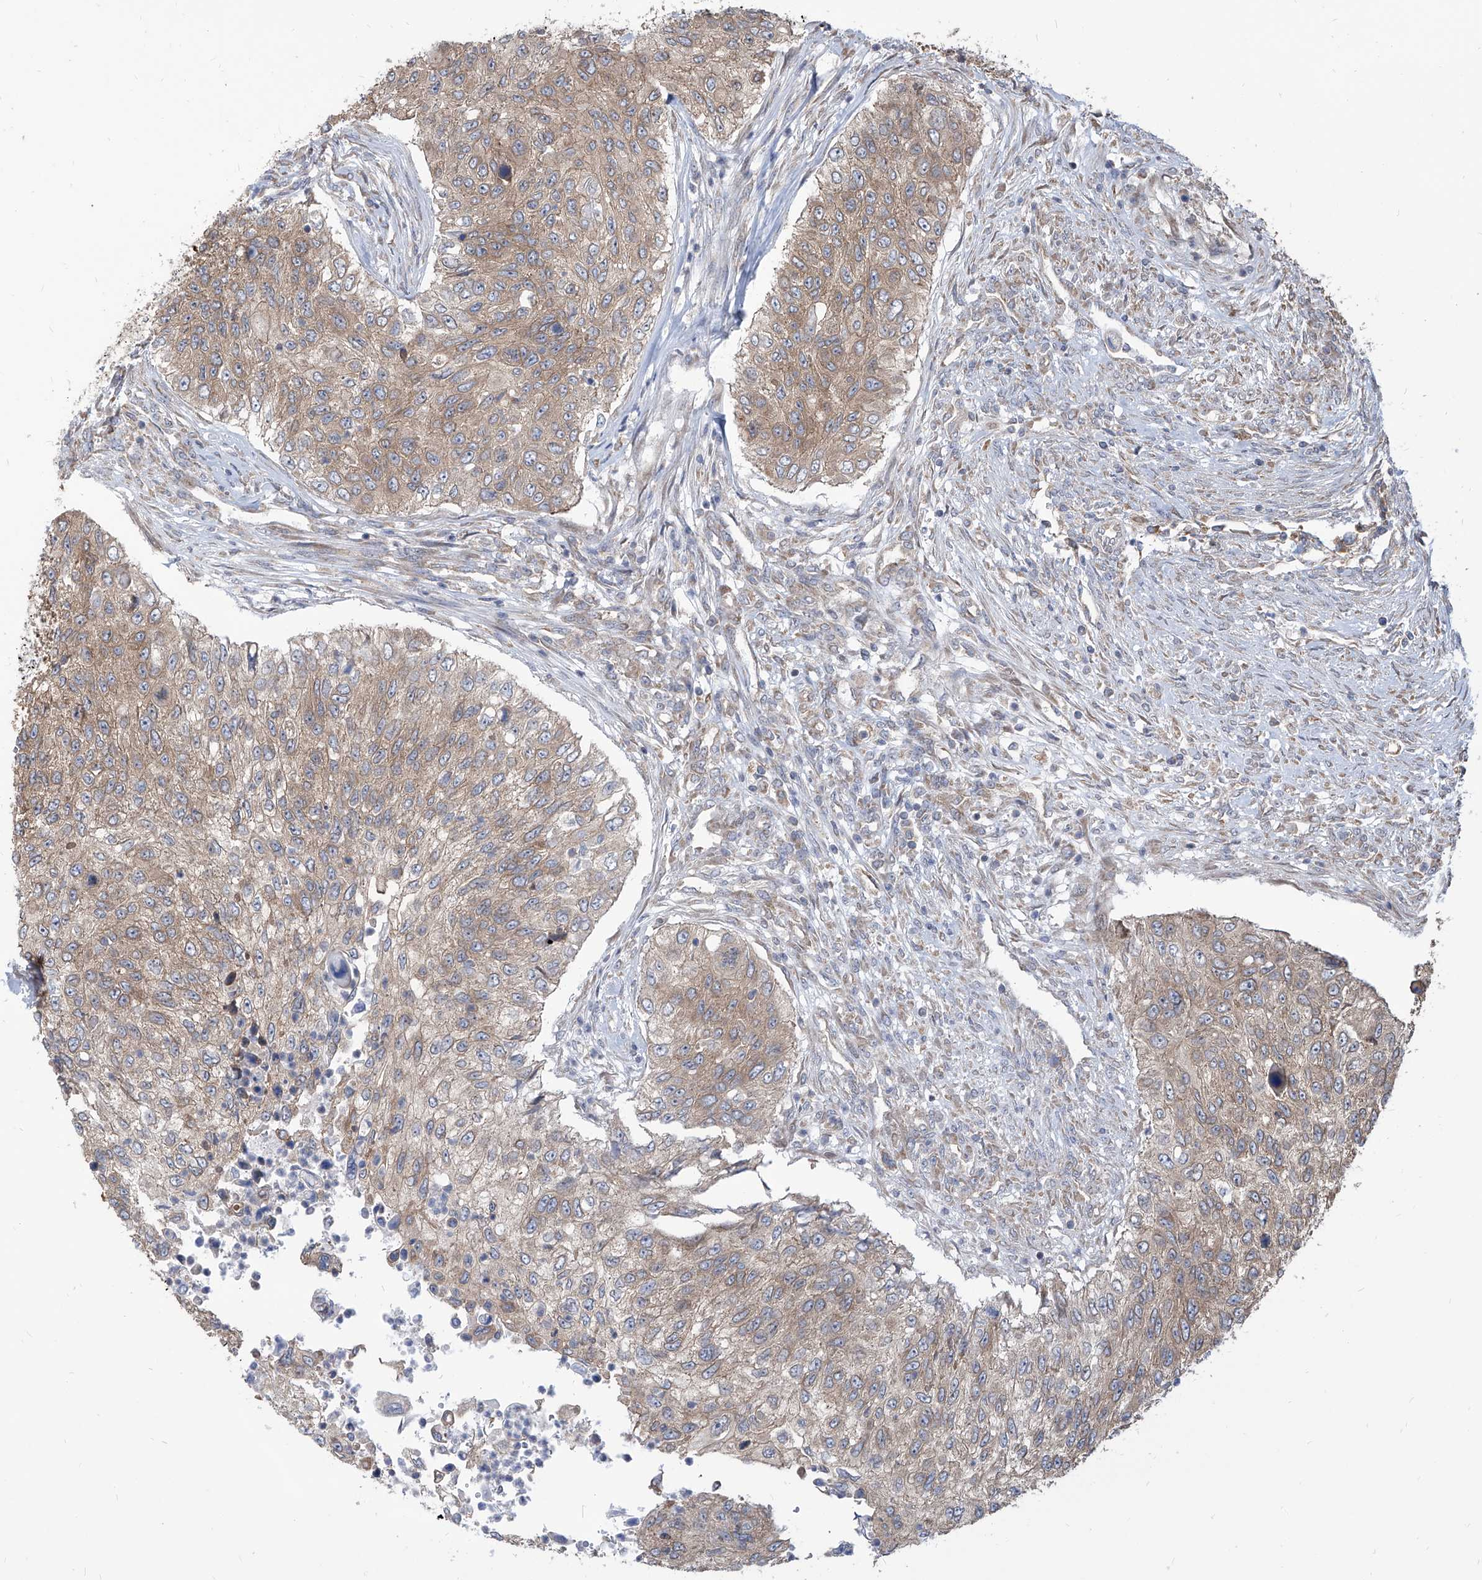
{"staining": {"intensity": "weak", "quantity": ">75%", "location": "cytoplasmic/membranous"}, "tissue": "urothelial cancer", "cell_type": "Tumor cells", "image_type": "cancer", "snomed": [{"axis": "morphology", "description": "Urothelial carcinoma, High grade"}, {"axis": "topography", "description": "Urinary bladder"}], "caption": "Protein positivity by IHC exhibits weak cytoplasmic/membranous expression in about >75% of tumor cells in urothelial cancer. The protein is shown in brown color, while the nuclei are stained blue.", "gene": "FAM83B", "patient": {"sex": "female", "age": 60}}